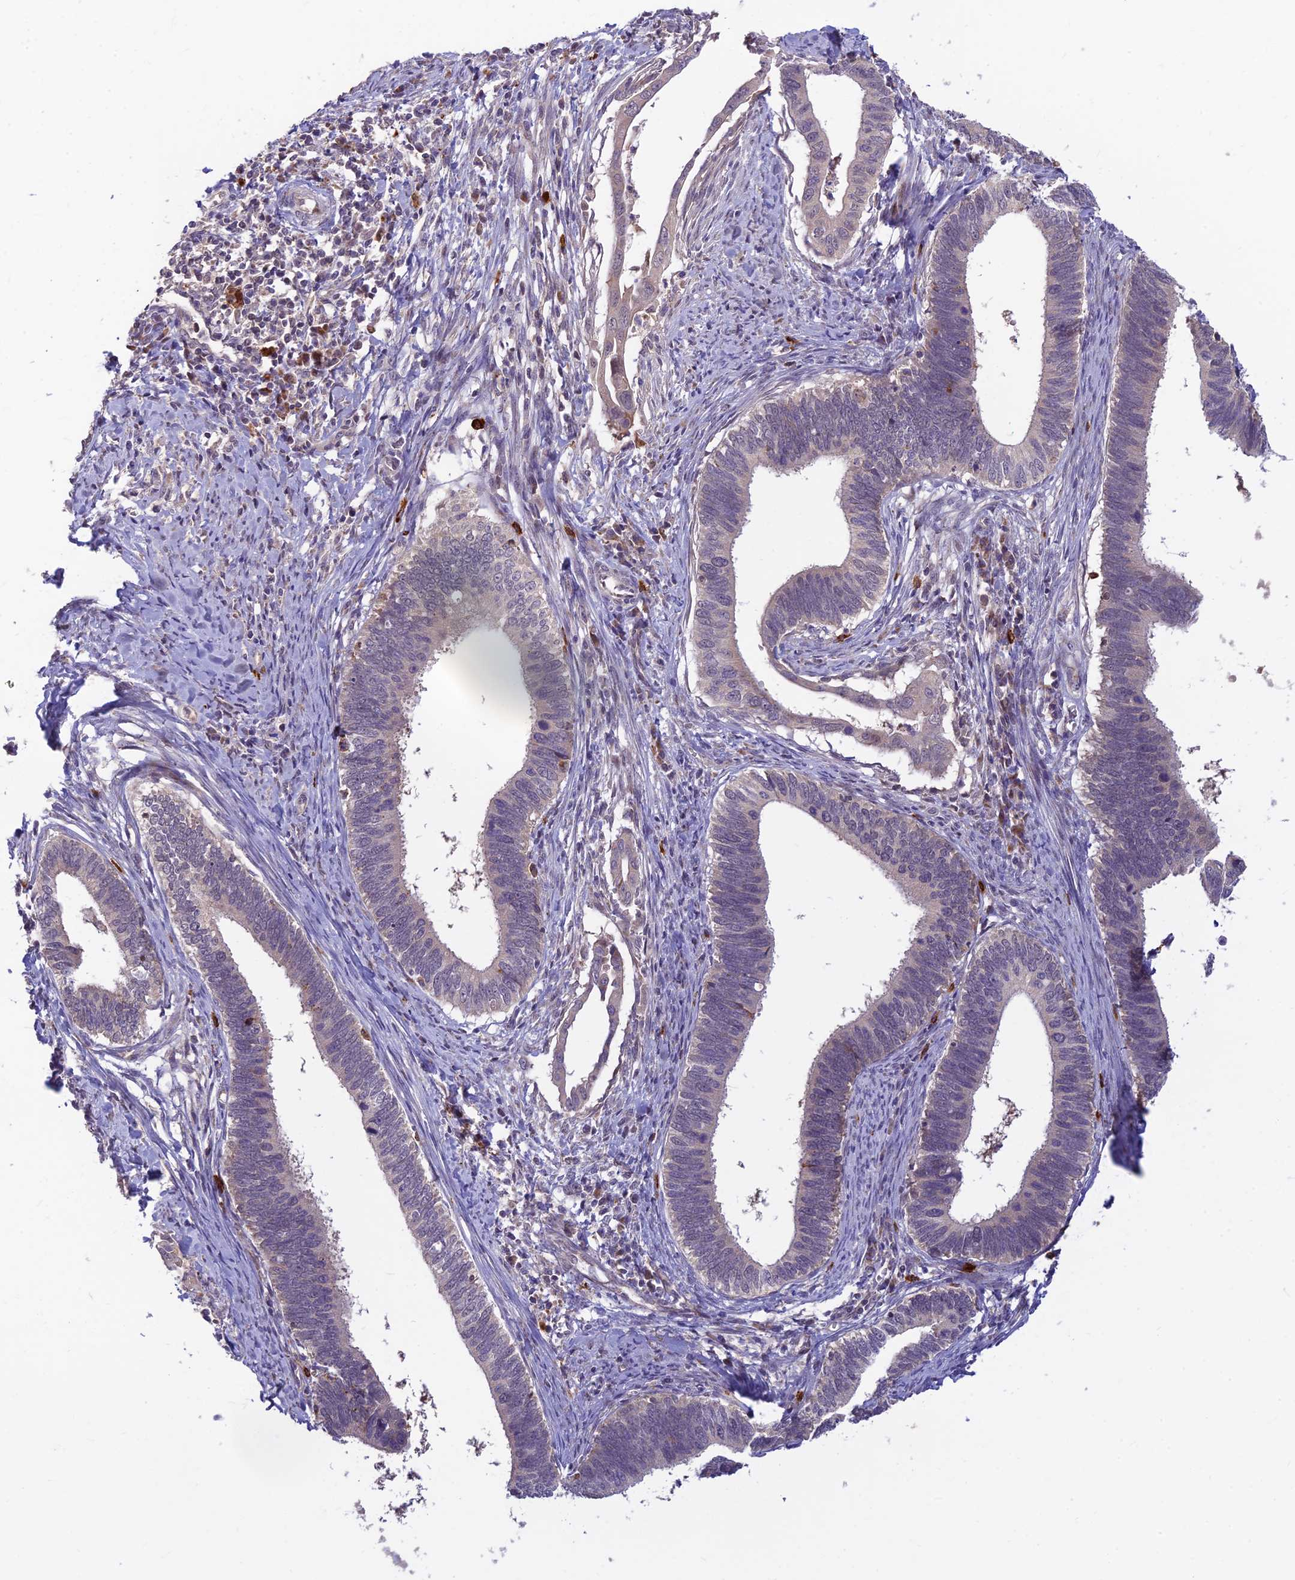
{"staining": {"intensity": "negative", "quantity": "none", "location": "none"}, "tissue": "cervical cancer", "cell_type": "Tumor cells", "image_type": "cancer", "snomed": [{"axis": "morphology", "description": "Adenocarcinoma, NOS"}, {"axis": "topography", "description": "Cervix"}], "caption": "Cervical cancer (adenocarcinoma) was stained to show a protein in brown. There is no significant staining in tumor cells.", "gene": "ASPDH", "patient": {"sex": "female", "age": 42}}